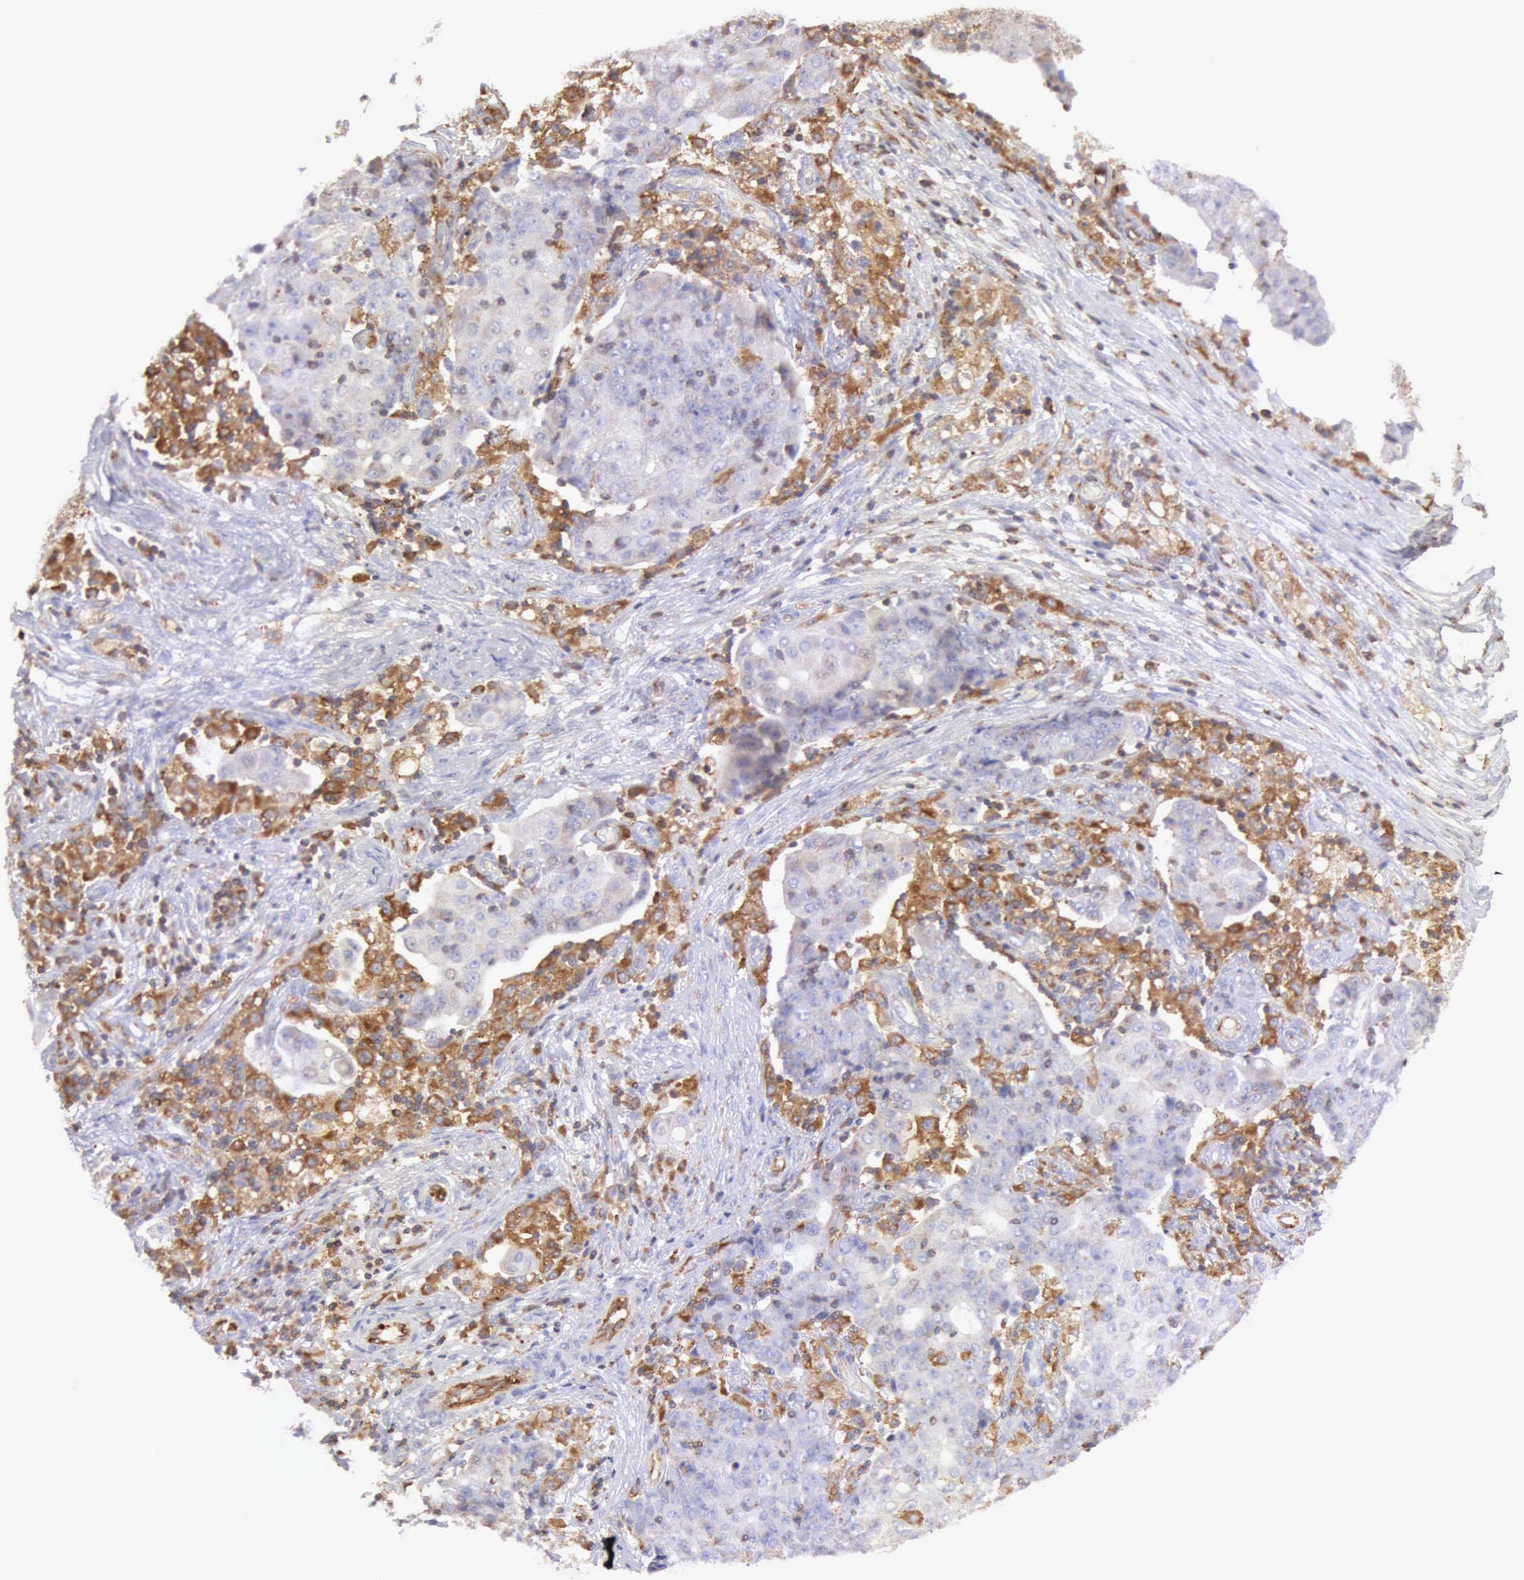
{"staining": {"intensity": "weak", "quantity": "<25%", "location": "cytoplasmic/membranous"}, "tissue": "ovarian cancer", "cell_type": "Tumor cells", "image_type": "cancer", "snomed": [{"axis": "morphology", "description": "Carcinoma, endometroid"}, {"axis": "topography", "description": "Ovary"}], "caption": "Immunohistochemistry photomicrograph of human ovarian endometroid carcinoma stained for a protein (brown), which shows no staining in tumor cells. (DAB immunohistochemistry visualized using brightfield microscopy, high magnification).", "gene": "ARHGAP4", "patient": {"sex": "female", "age": 42}}